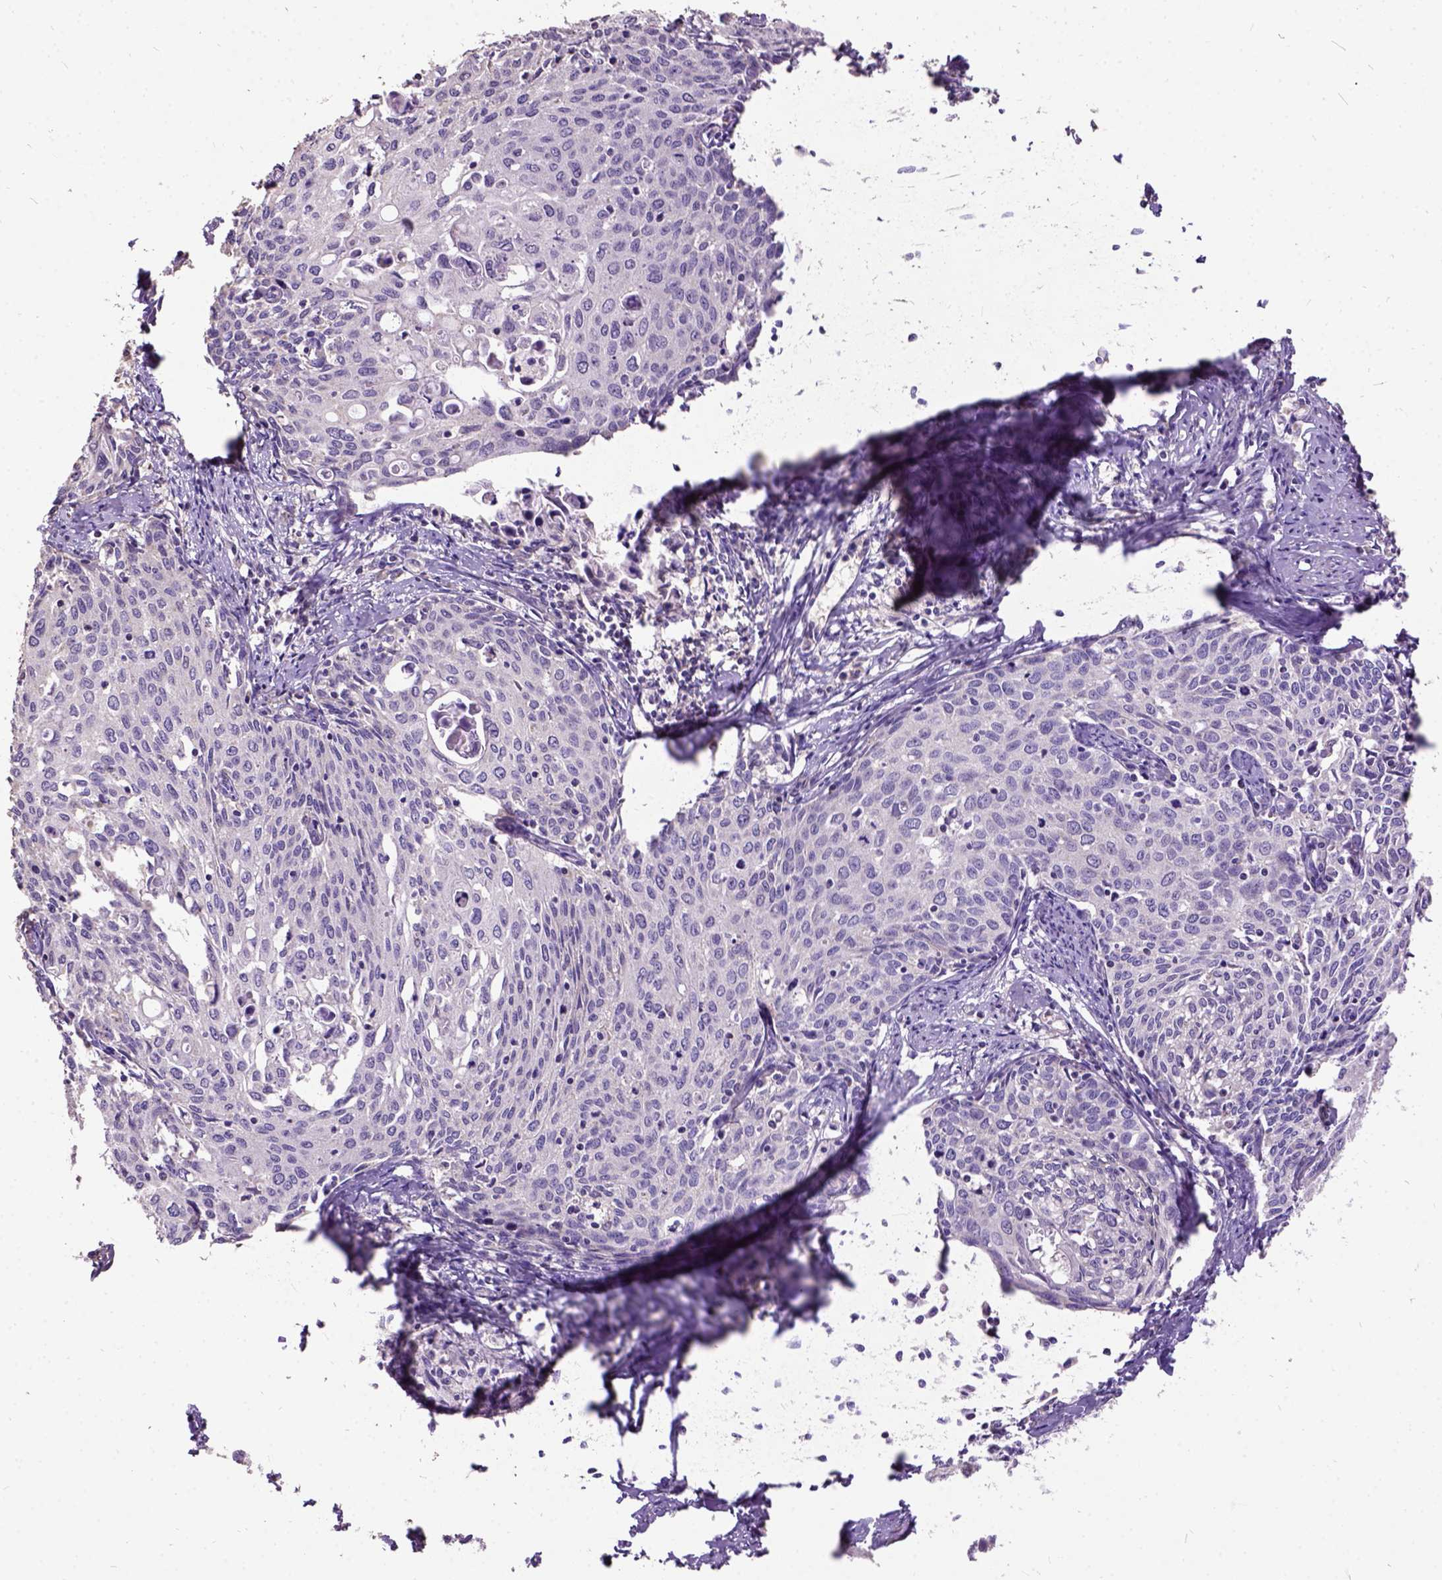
{"staining": {"intensity": "negative", "quantity": "none", "location": "none"}, "tissue": "cervical cancer", "cell_type": "Tumor cells", "image_type": "cancer", "snomed": [{"axis": "morphology", "description": "Squamous cell carcinoma, NOS"}, {"axis": "topography", "description": "Cervix"}], "caption": "A photomicrograph of human squamous cell carcinoma (cervical) is negative for staining in tumor cells.", "gene": "DQX1", "patient": {"sex": "female", "age": 62}}